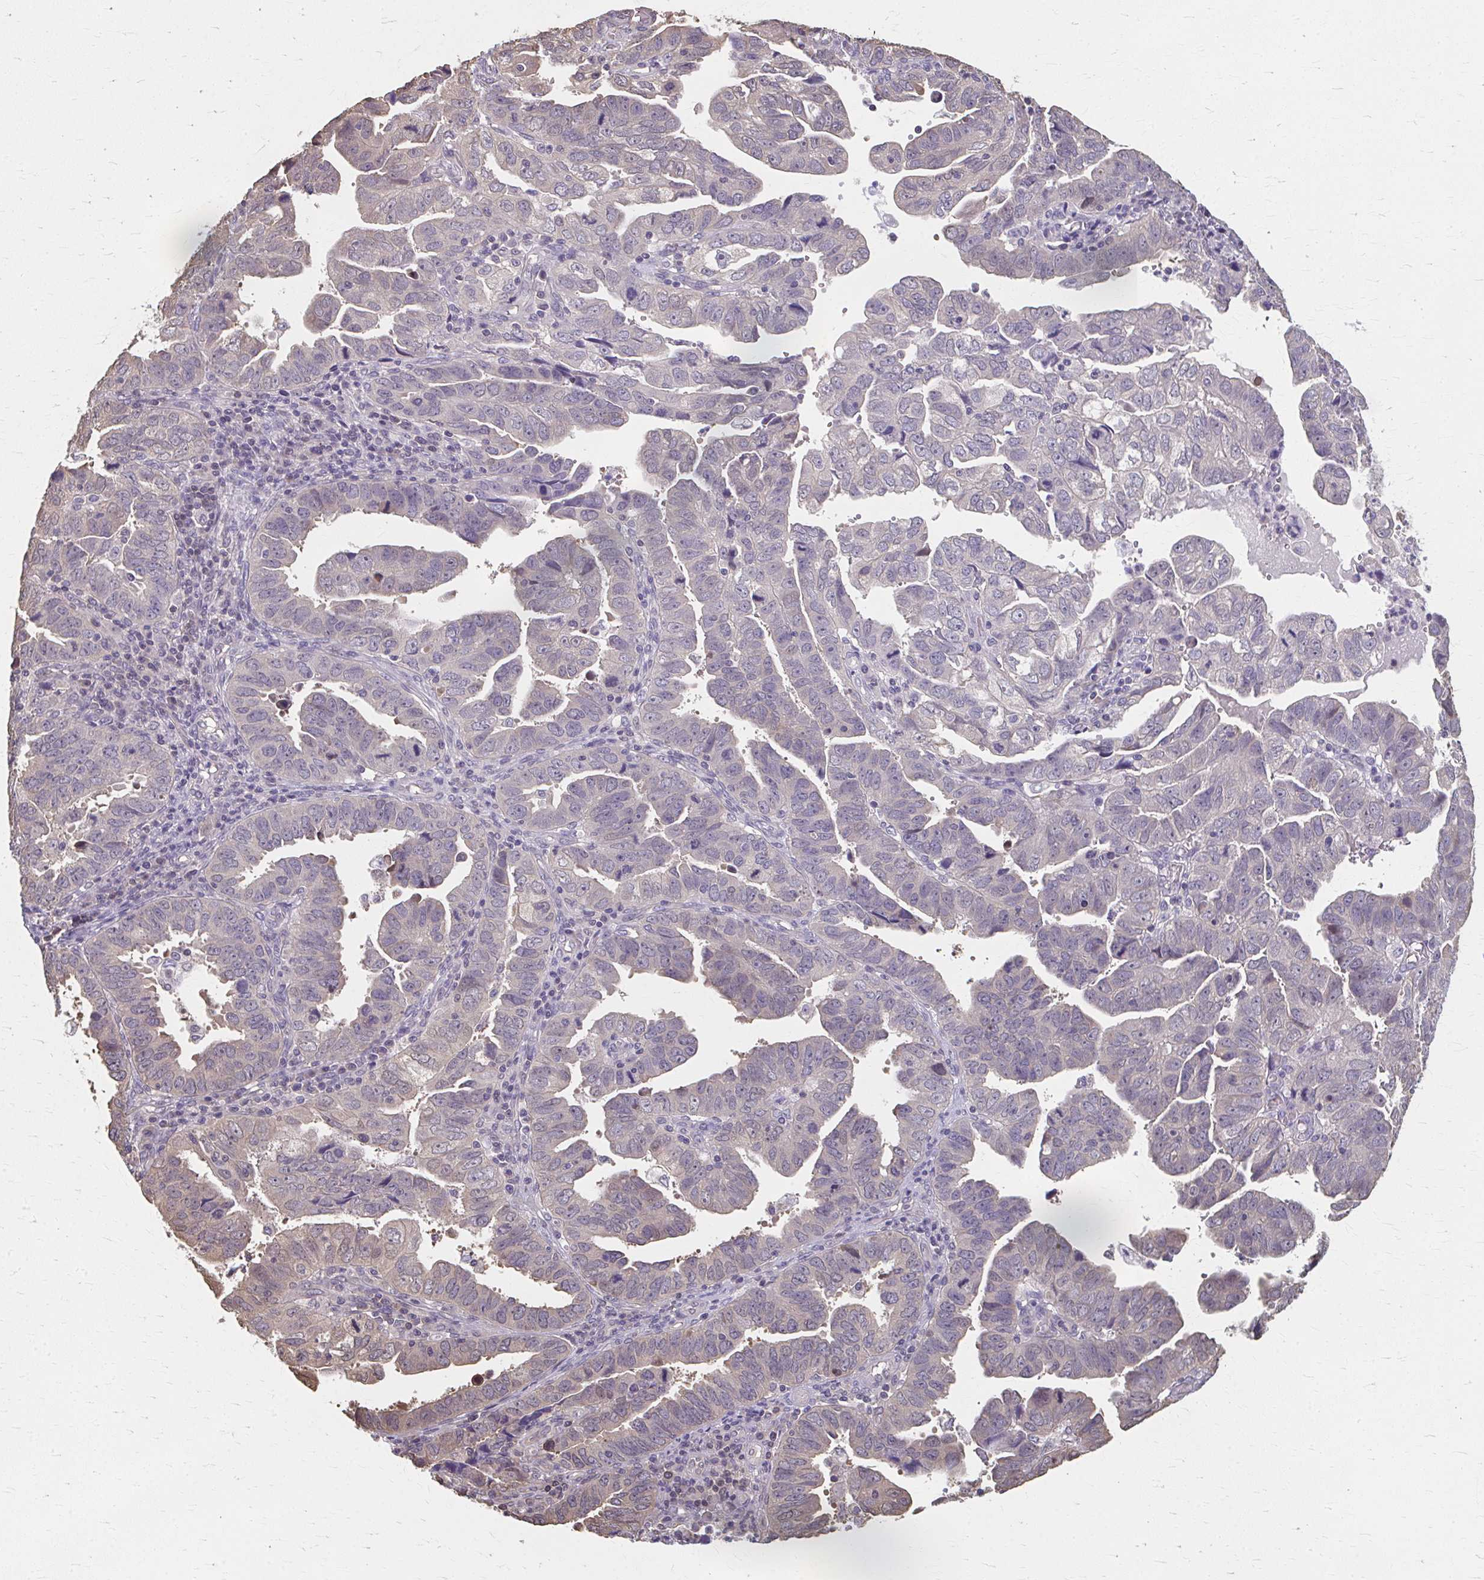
{"staining": {"intensity": "negative", "quantity": "none", "location": "none"}, "tissue": "endometrial cancer", "cell_type": "Tumor cells", "image_type": "cancer", "snomed": [{"axis": "morphology", "description": "Adenocarcinoma, NOS"}, {"axis": "topography", "description": "Uterus"}], "caption": "Tumor cells are negative for protein expression in human endometrial cancer. (DAB immunohistochemistry with hematoxylin counter stain).", "gene": "RABGAP1L", "patient": {"sex": "female", "age": 62}}